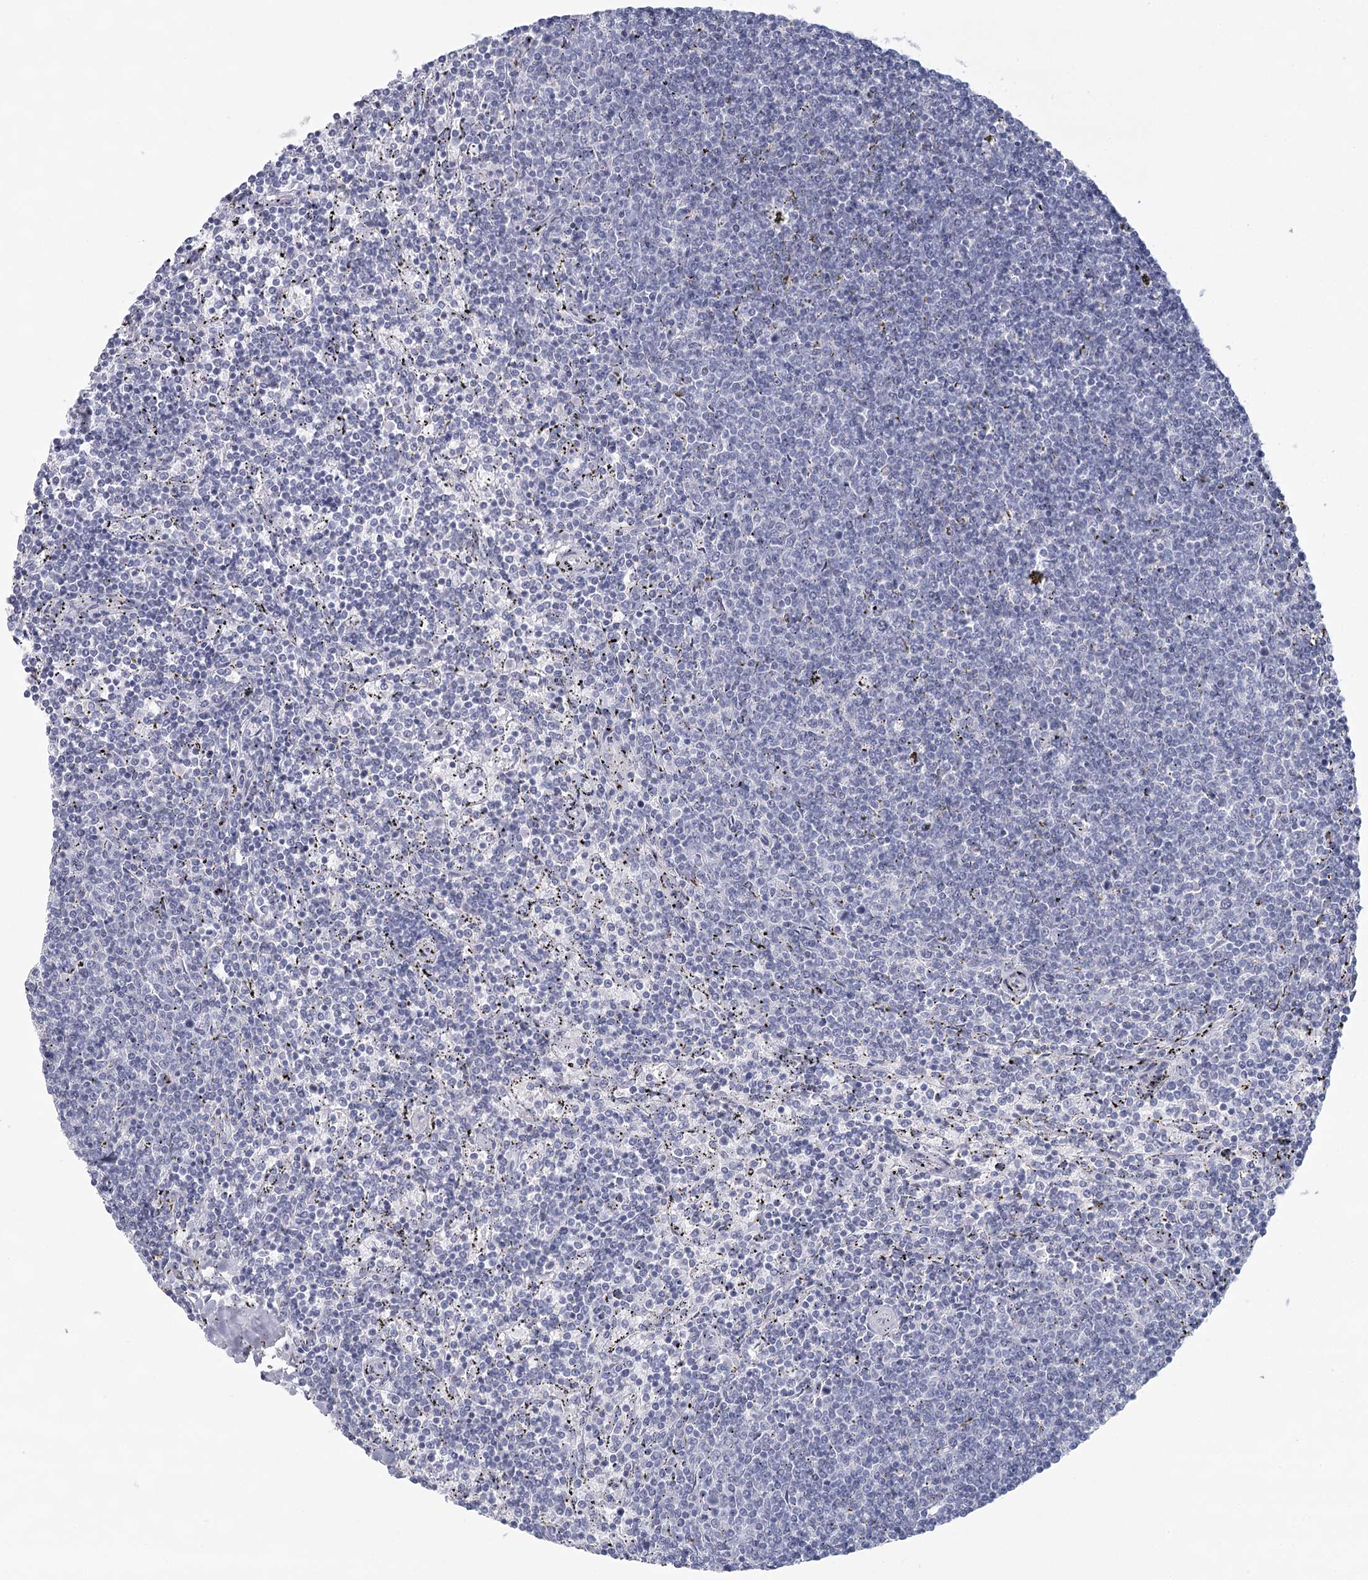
{"staining": {"intensity": "negative", "quantity": "none", "location": "none"}, "tissue": "lymphoma", "cell_type": "Tumor cells", "image_type": "cancer", "snomed": [{"axis": "morphology", "description": "Malignant lymphoma, non-Hodgkin's type, Low grade"}, {"axis": "topography", "description": "Spleen"}], "caption": "A photomicrograph of low-grade malignant lymphoma, non-Hodgkin's type stained for a protein reveals no brown staining in tumor cells.", "gene": "WNT8B", "patient": {"sex": "female", "age": 50}}